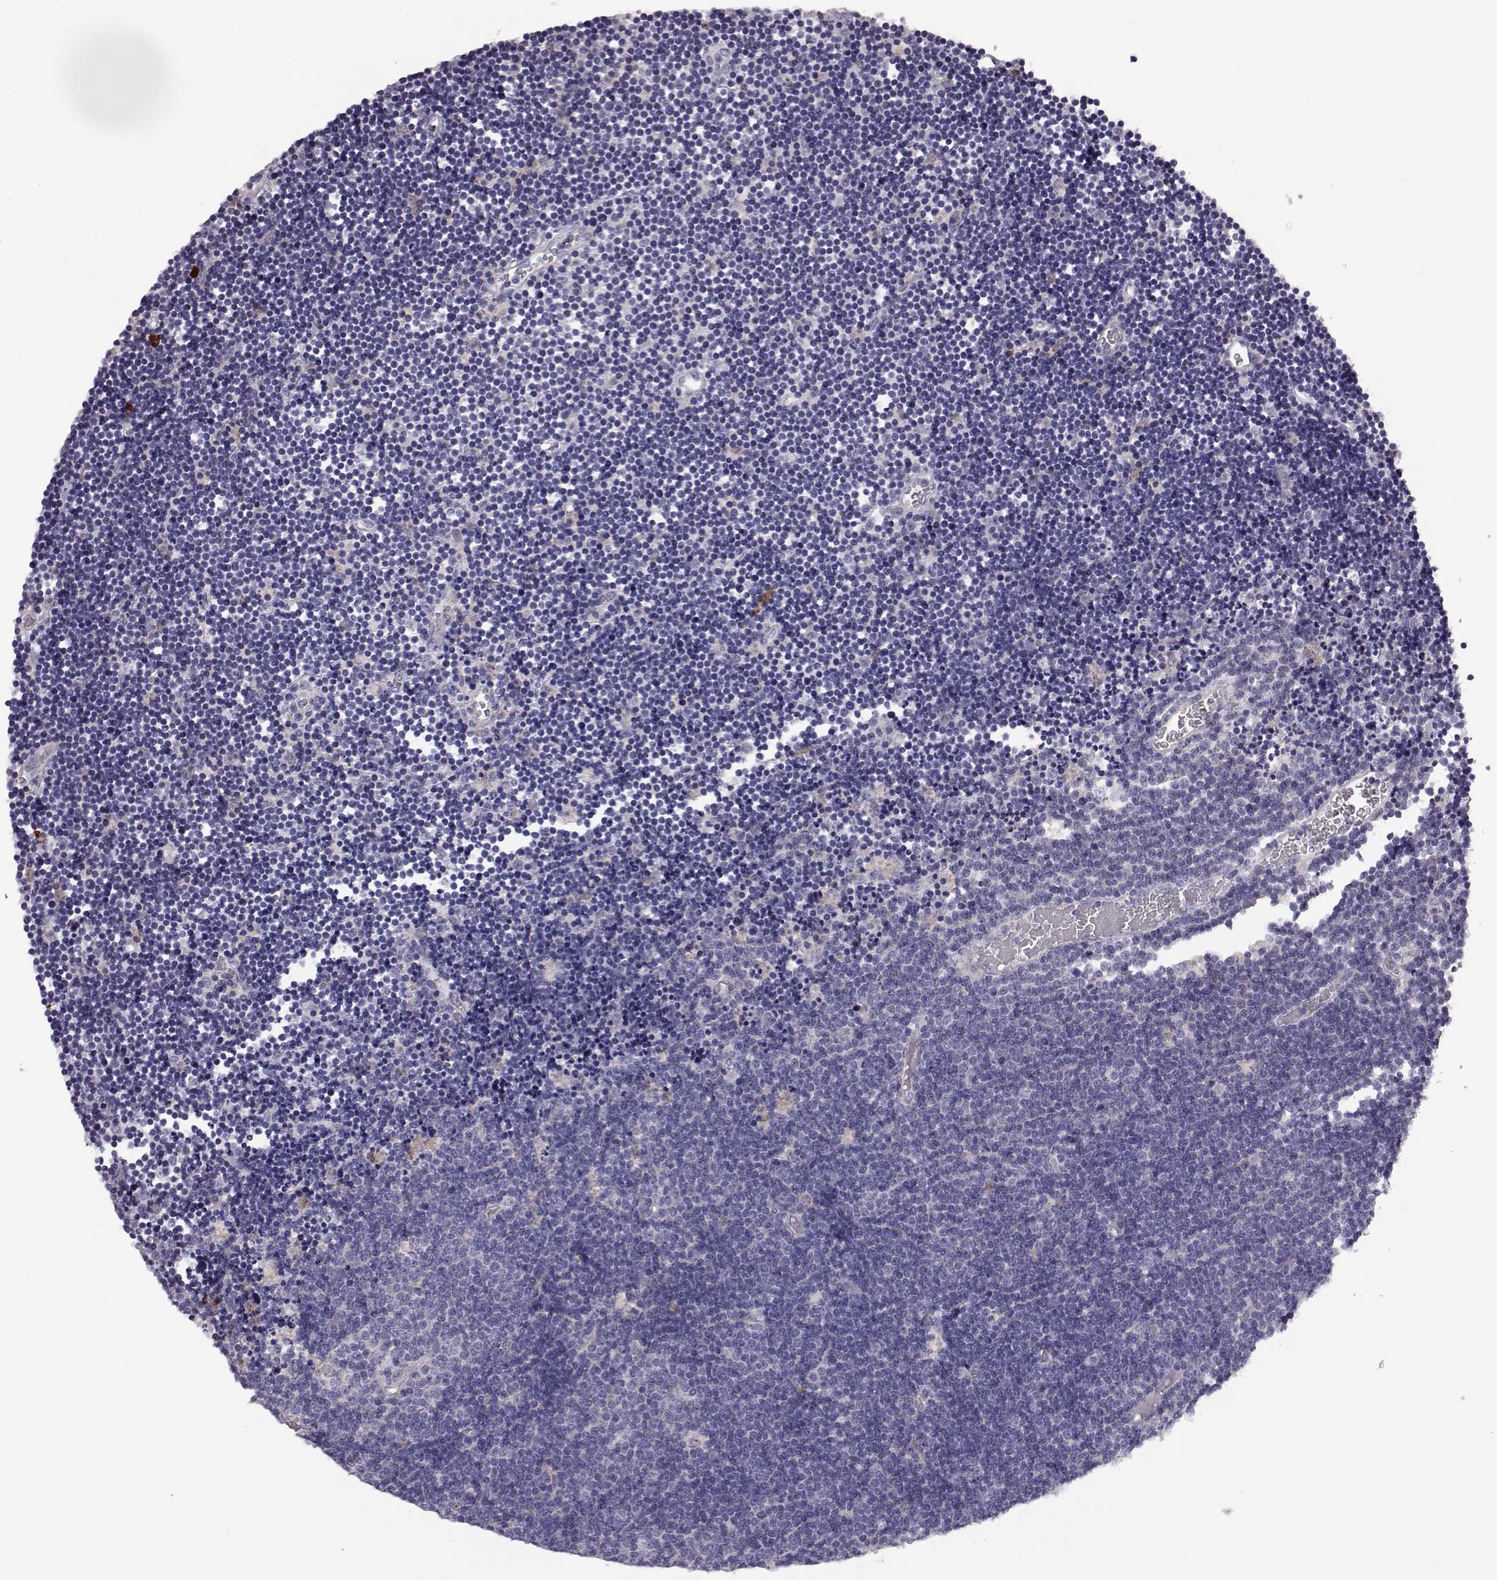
{"staining": {"intensity": "negative", "quantity": "none", "location": "none"}, "tissue": "lymphoma", "cell_type": "Tumor cells", "image_type": "cancer", "snomed": [{"axis": "morphology", "description": "Malignant lymphoma, non-Hodgkin's type, Low grade"}, {"axis": "topography", "description": "Brain"}], "caption": "Immunohistochemistry (IHC) of human lymphoma exhibits no expression in tumor cells. Nuclei are stained in blue.", "gene": "ADGRG5", "patient": {"sex": "female", "age": 66}}